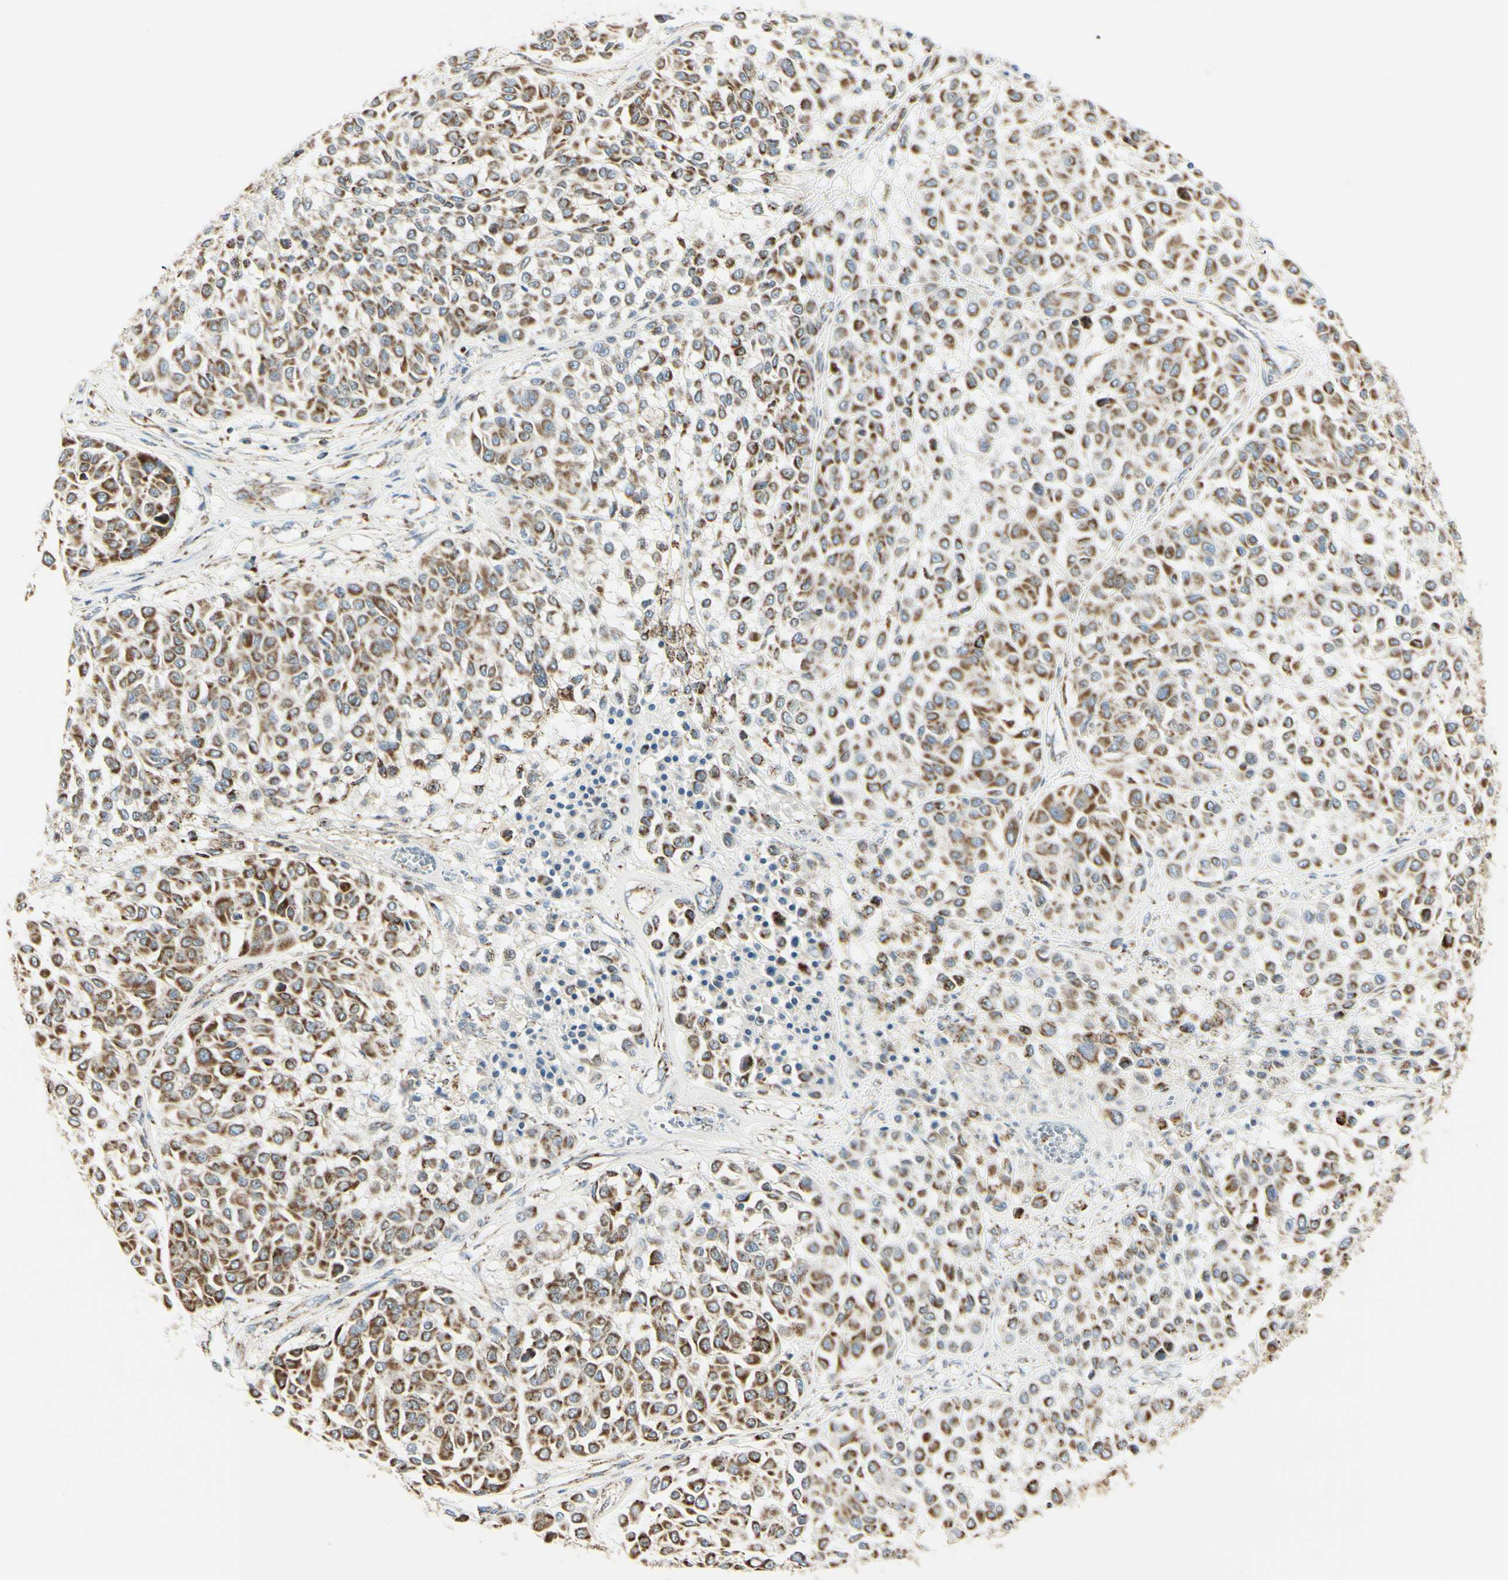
{"staining": {"intensity": "strong", "quantity": ">75%", "location": "cytoplasmic/membranous"}, "tissue": "melanoma", "cell_type": "Tumor cells", "image_type": "cancer", "snomed": [{"axis": "morphology", "description": "Malignant melanoma, Metastatic site"}, {"axis": "topography", "description": "Soft tissue"}], "caption": "A brown stain labels strong cytoplasmic/membranous positivity of a protein in human malignant melanoma (metastatic site) tumor cells.", "gene": "ANKS6", "patient": {"sex": "male", "age": 41}}